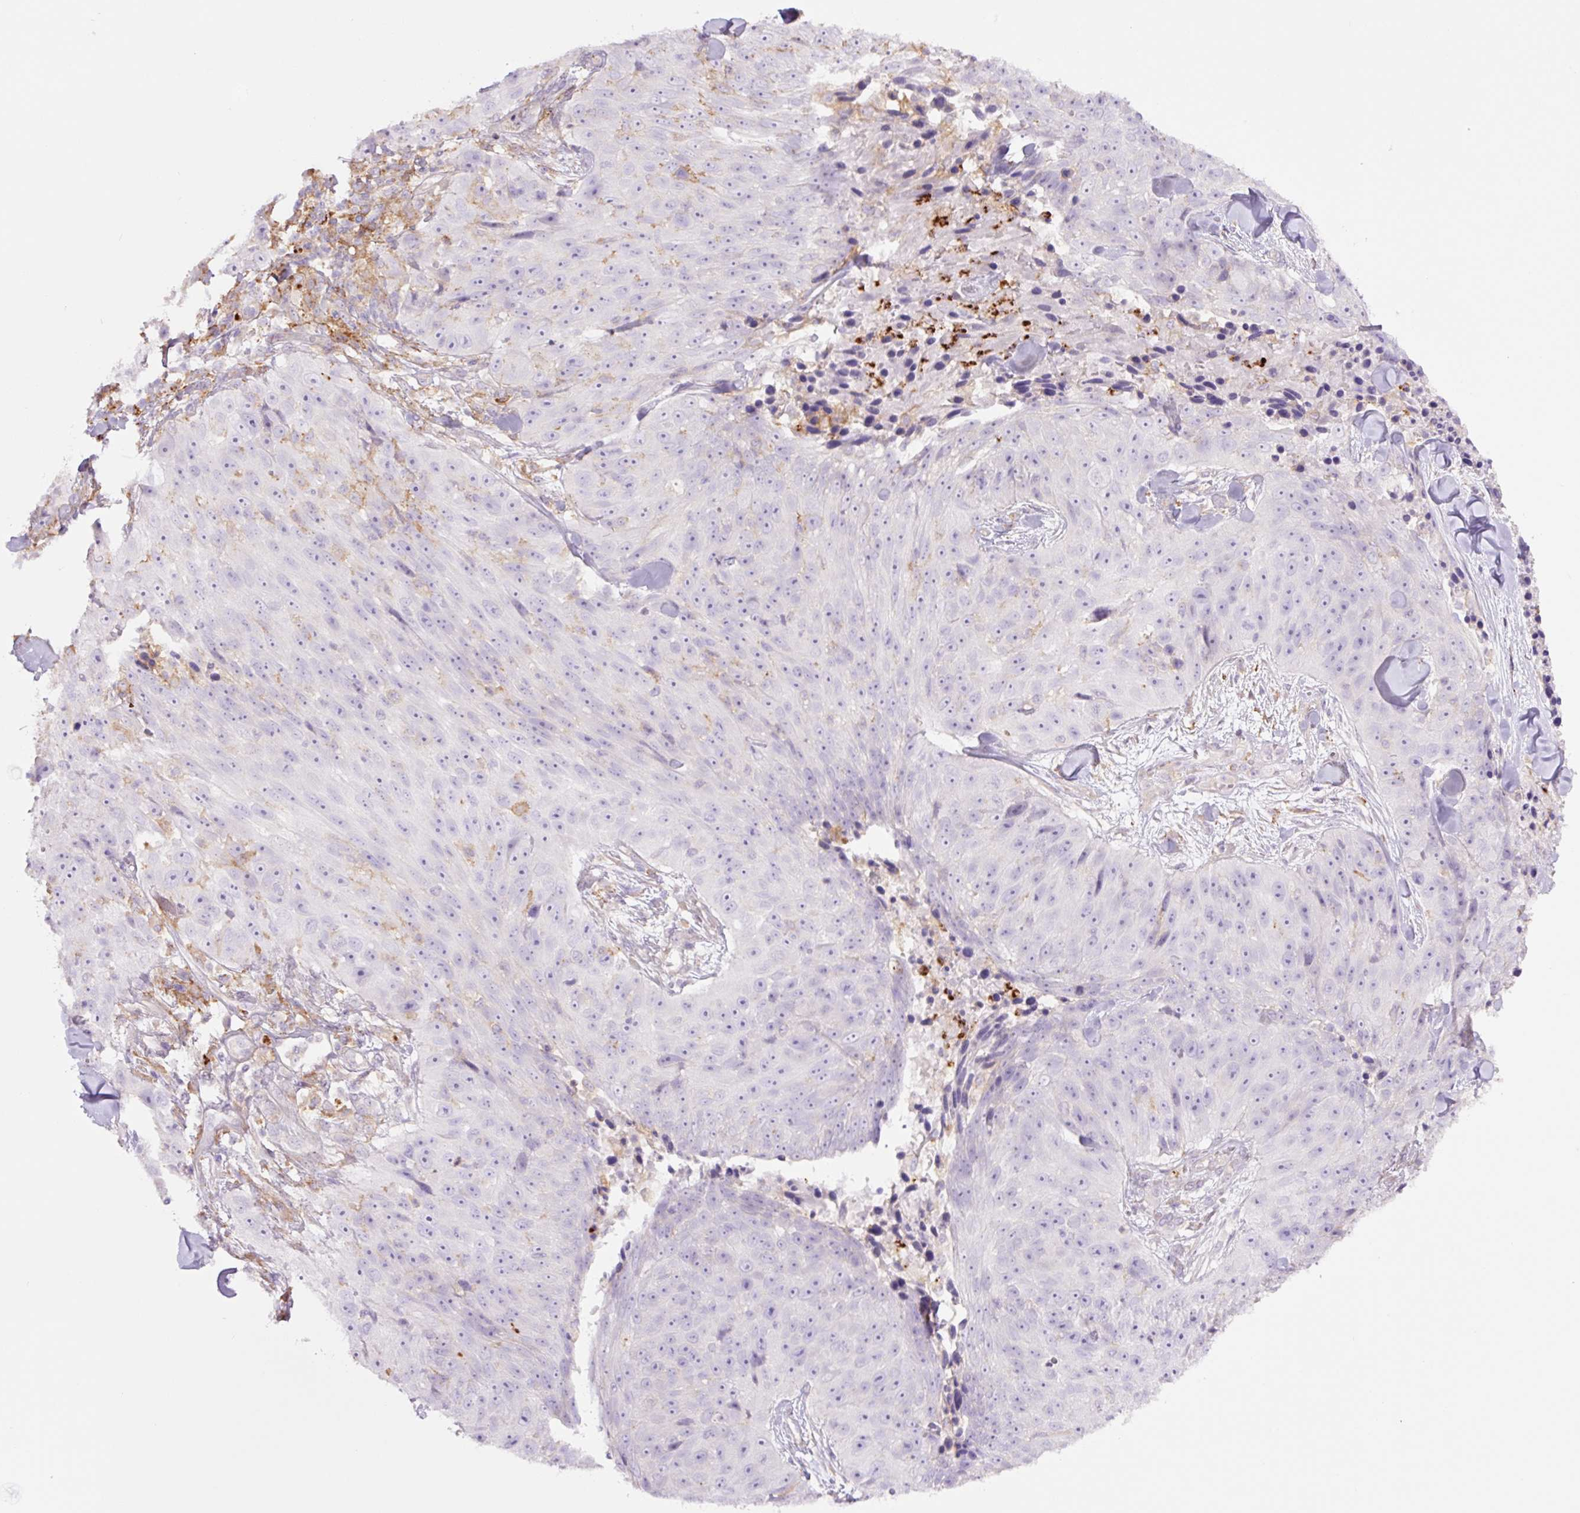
{"staining": {"intensity": "negative", "quantity": "none", "location": "none"}, "tissue": "skin cancer", "cell_type": "Tumor cells", "image_type": "cancer", "snomed": [{"axis": "morphology", "description": "Squamous cell carcinoma, NOS"}, {"axis": "topography", "description": "Skin"}], "caption": "Skin cancer stained for a protein using immunohistochemistry (IHC) shows no expression tumor cells.", "gene": "SH2D6", "patient": {"sex": "female", "age": 87}}